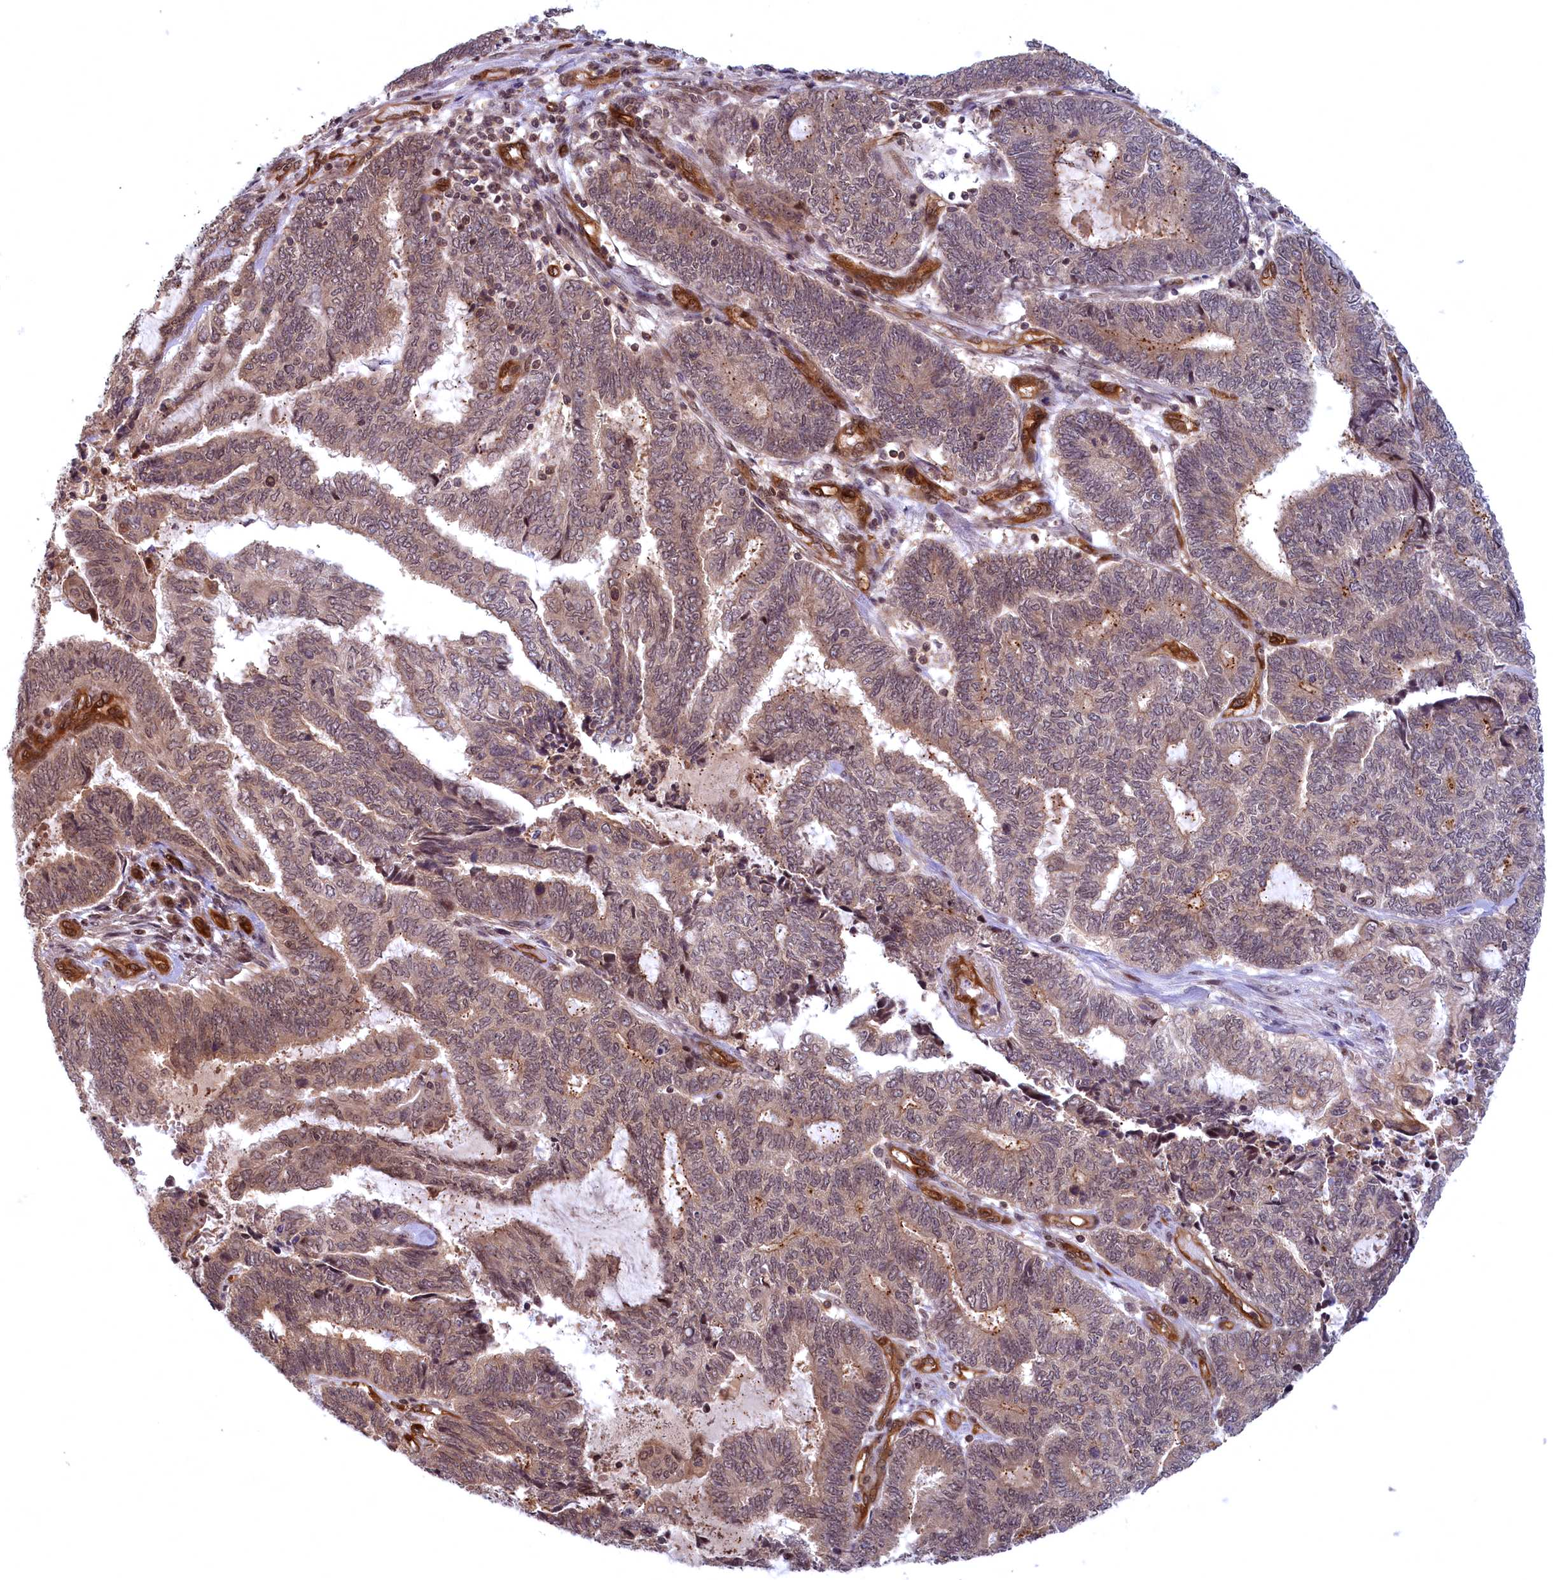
{"staining": {"intensity": "weak", "quantity": "25%-75%", "location": "cytoplasmic/membranous"}, "tissue": "endometrial cancer", "cell_type": "Tumor cells", "image_type": "cancer", "snomed": [{"axis": "morphology", "description": "Adenocarcinoma, NOS"}, {"axis": "topography", "description": "Uterus"}, {"axis": "topography", "description": "Endometrium"}], "caption": "Immunohistochemical staining of human adenocarcinoma (endometrial) reveals weak cytoplasmic/membranous protein staining in about 25%-75% of tumor cells.", "gene": "SNRK", "patient": {"sex": "female", "age": 70}}